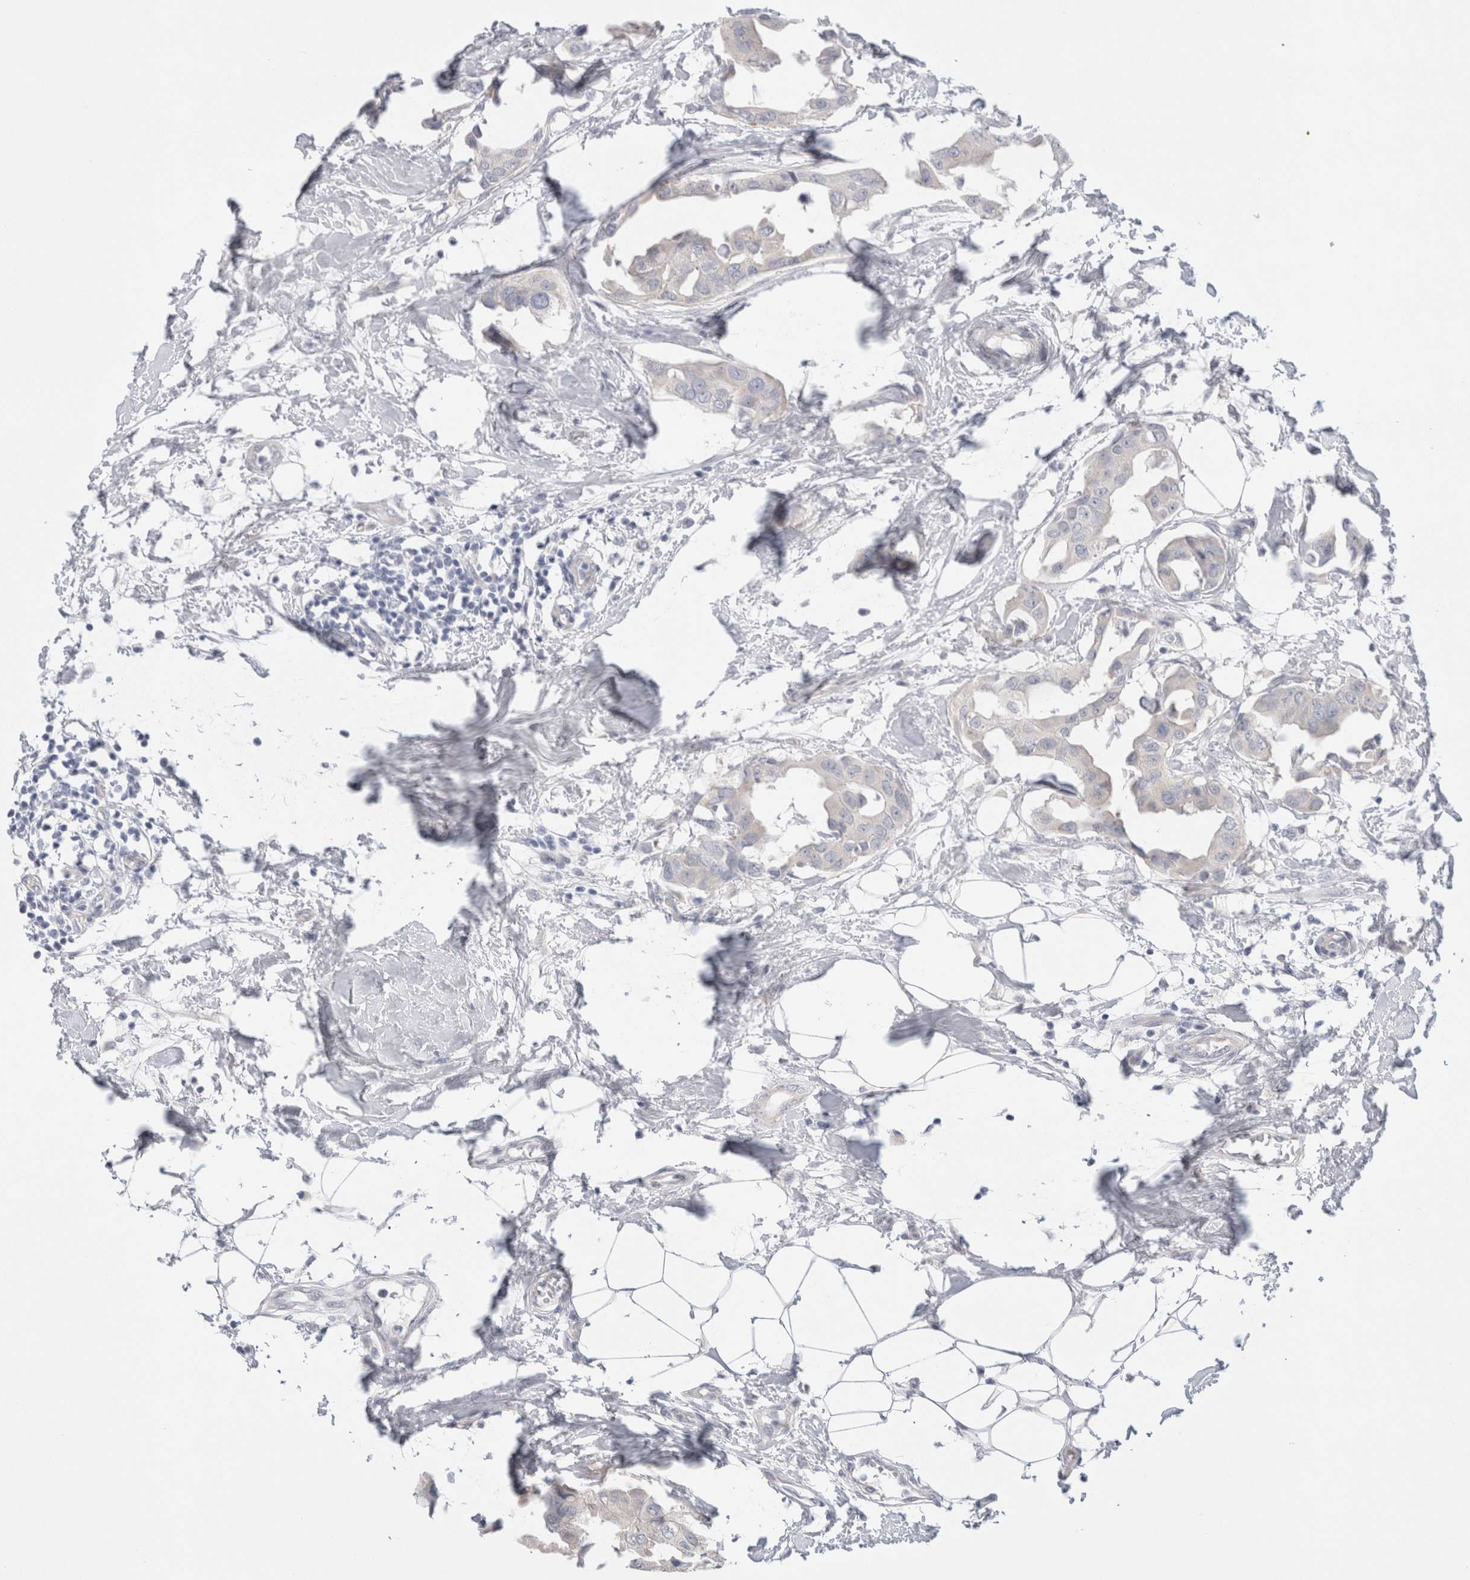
{"staining": {"intensity": "negative", "quantity": "none", "location": "none"}, "tissue": "breast cancer", "cell_type": "Tumor cells", "image_type": "cancer", "snomed": [{"axis": "morphology", "description": "Duct carcinoma"}, {"axis": "topography", "description": "Breast"}], "caption": "This is a photomicrograph of IHC staining of breast cancer, which shows no positivity in tumor cells.", "gene": "WIPF2", "patient": {"sex": "female", "age": 40}}